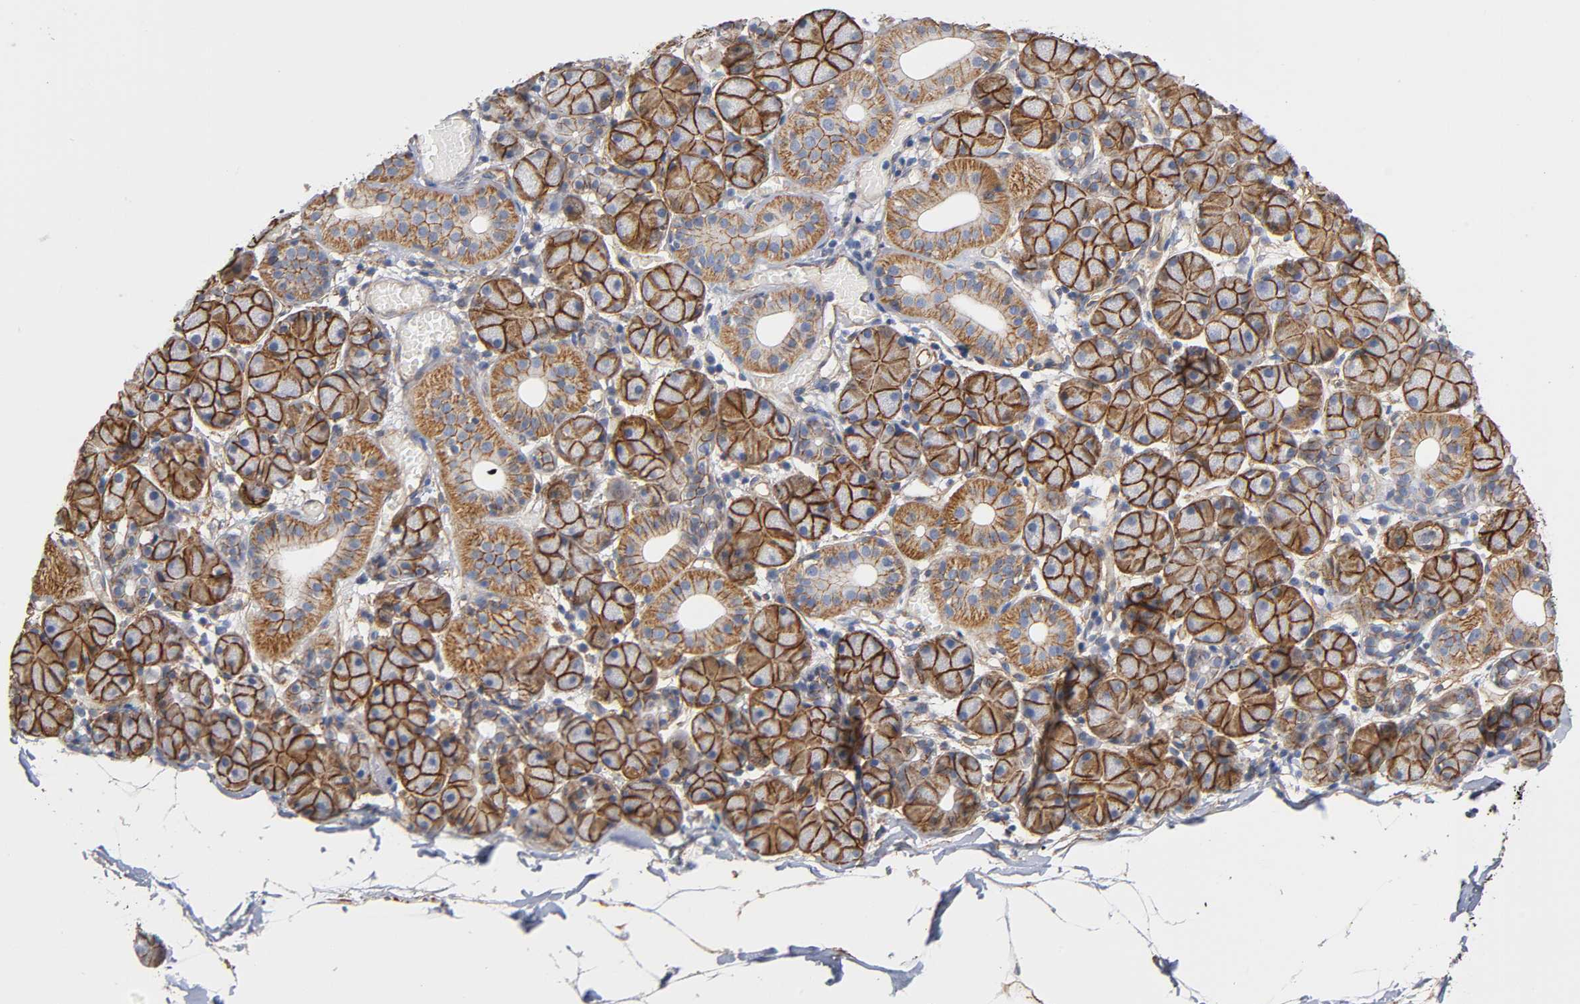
{"staining": {"intensity": "moderate", "quantity": ">75%", "location": "cytoplasmic/membranous"}, "tissue": "salivary gland", "cell_type": "Glandular cells", "image_type": "normal", "snomed": [{"axis": "morphology", "description": "Normal tissue, NOS"}, {"axis": "topography", "description": "Salivary gland"}], "caption": "Protein staining exhibits moderate cytoplasmic/membranous expression in approximately >75% of glandular cells in unremarkable salivary gland. The staining is performed using DAB brown chromogen to label protein expression. The nuclei are counter-stained blue using hematoxylin.", "gene": "SPTAN1", "patient": {"sex": "female", "age": 24}}